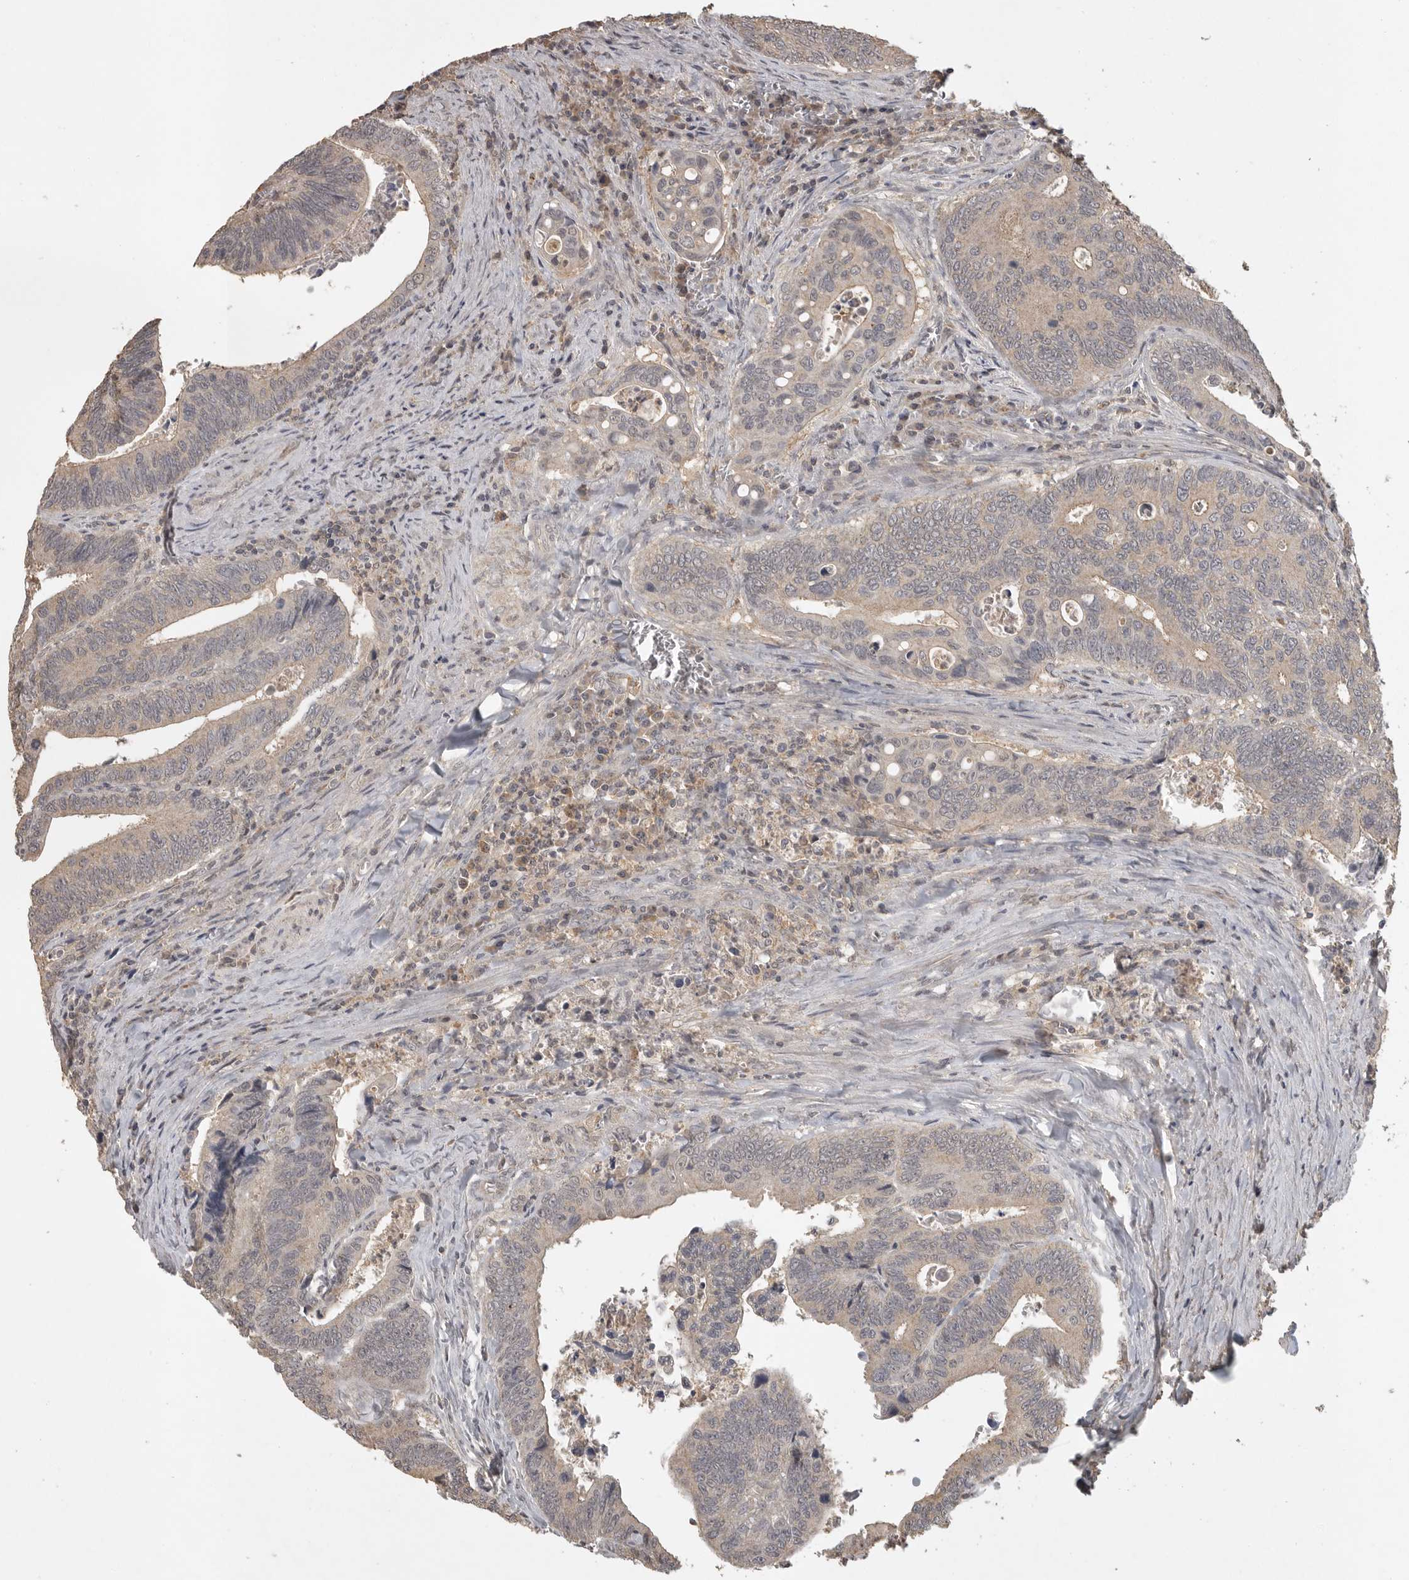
{"staining": {"intensity": "weak", "quantity": ">75%", "location": "cytoplasmic/membranous"}, "tissue": "colorectal cancer", "cell_type": "Tumor cells", "image_type": "cancer", "snomed": [{"axis": "morphology", "description": "Inflammation, NOS"}, {"axis": "morphology", "description": "Adenocarcinoma, NOS"}, {"axis": "topography", "description": "Colon"}], "caption": "The histopathology image exhibits staining of adenocarcinoma (colorectal), revealing weak cytoplasmic/membranous protein expression (brown color) within tumor cells.", "gene": "ADAMTS4", "patient": {"sex": "male", "age": 72}}